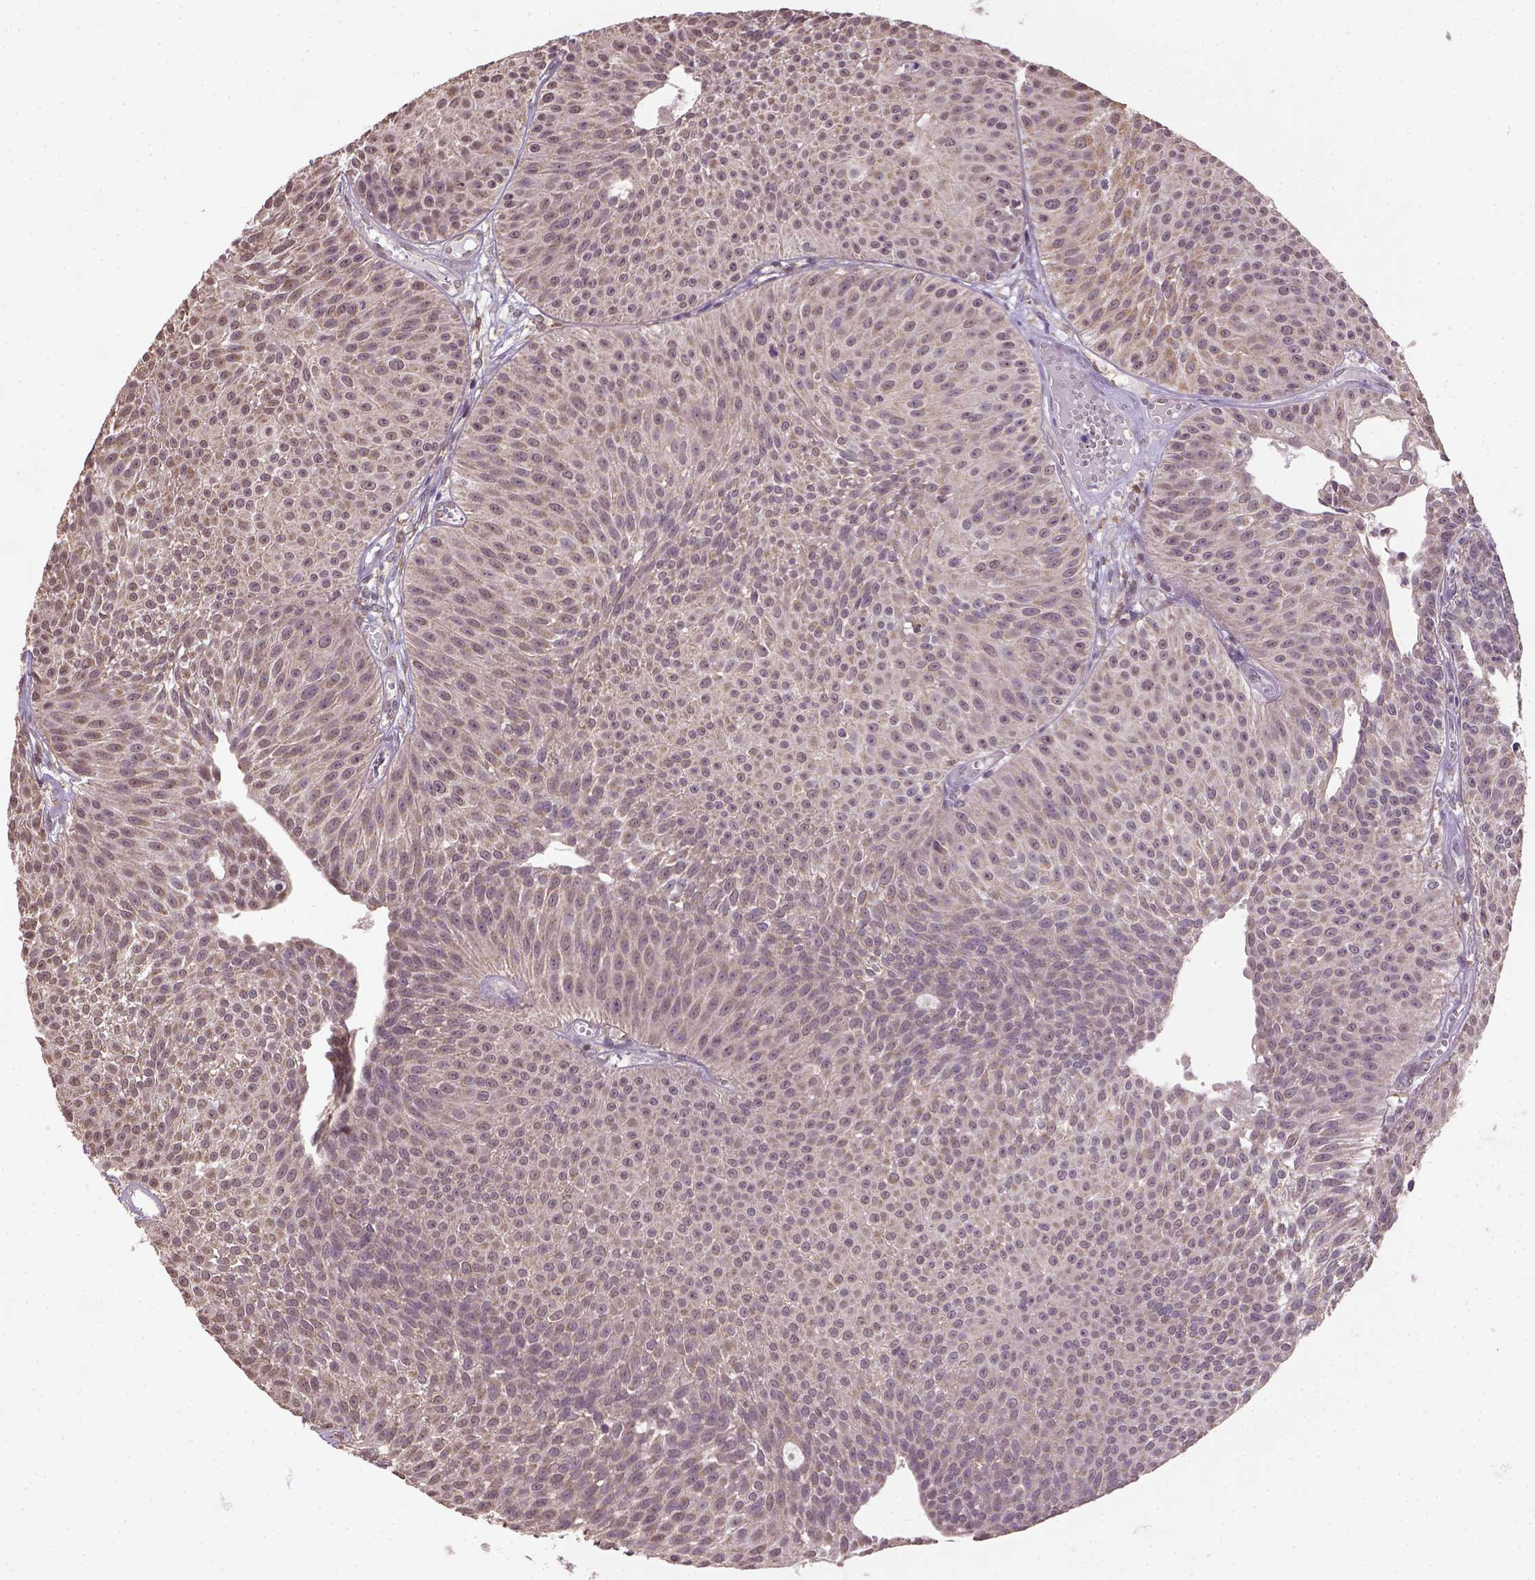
{"staining": {"intensity": "moderate", "quantity": "<25%", "location": "cytoplasmic/membranous"}, "tissue": "urothelial cancer", "cell_type": "Tumor cells", "image_type": "cancer", "snomed": [{"axis": "morphology", "description": "Urothelial carcinoma, Low grade"}, {"axis": "topography", "description": "Urinary bladder"}], "caption": "This is an image of immunohistochemistry staining of urothelial cancer, which shows moderate positivity in the cytoplasmic/membranous of tumor cells.", "gene": "NUDT10", "patient": {"sex": "male", "age": 63}}